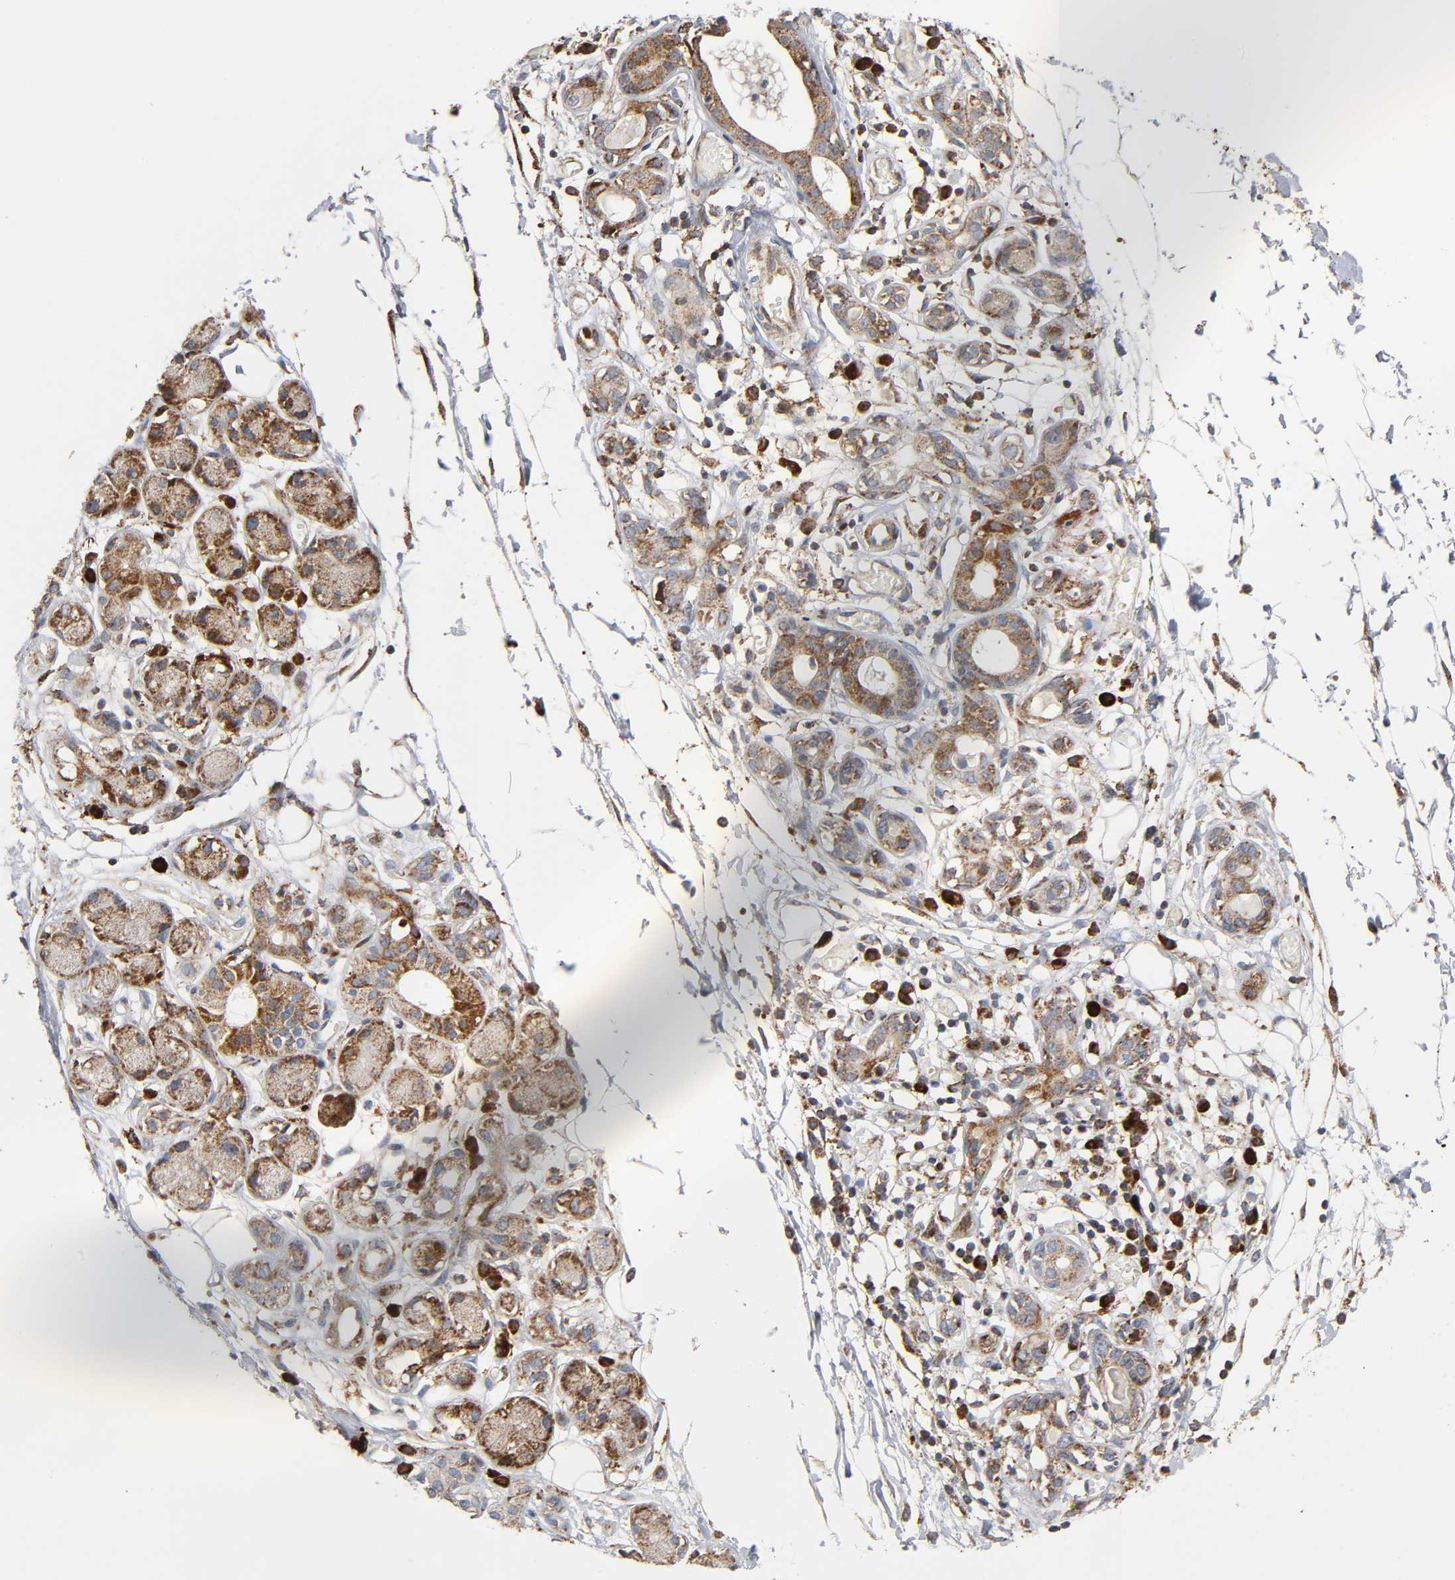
{"staining": {"intensity": "negative", "quantity": "none", "location": "none"}, "tissue": "soft tissue", "cell_type": "Chondrocytes", "image_type": "normal", "snomed": [{"axis": "morphology", "description": "Normal tissue, NOS"}, {"axis": "morphology", "description": "Inflammation, NOS"}, {"axis": "topography", "description": "Vascular tissue"}, {"axis": "topography", "description": "Salivary gland"}], "caption": "The micrograph reveals no significant expression in chondrocytes of soft tissue. (IHC, brightfield microscopy, high magnification).", "gene": "MAP3K1", "patient": {"sex": "female", "age": 75}}